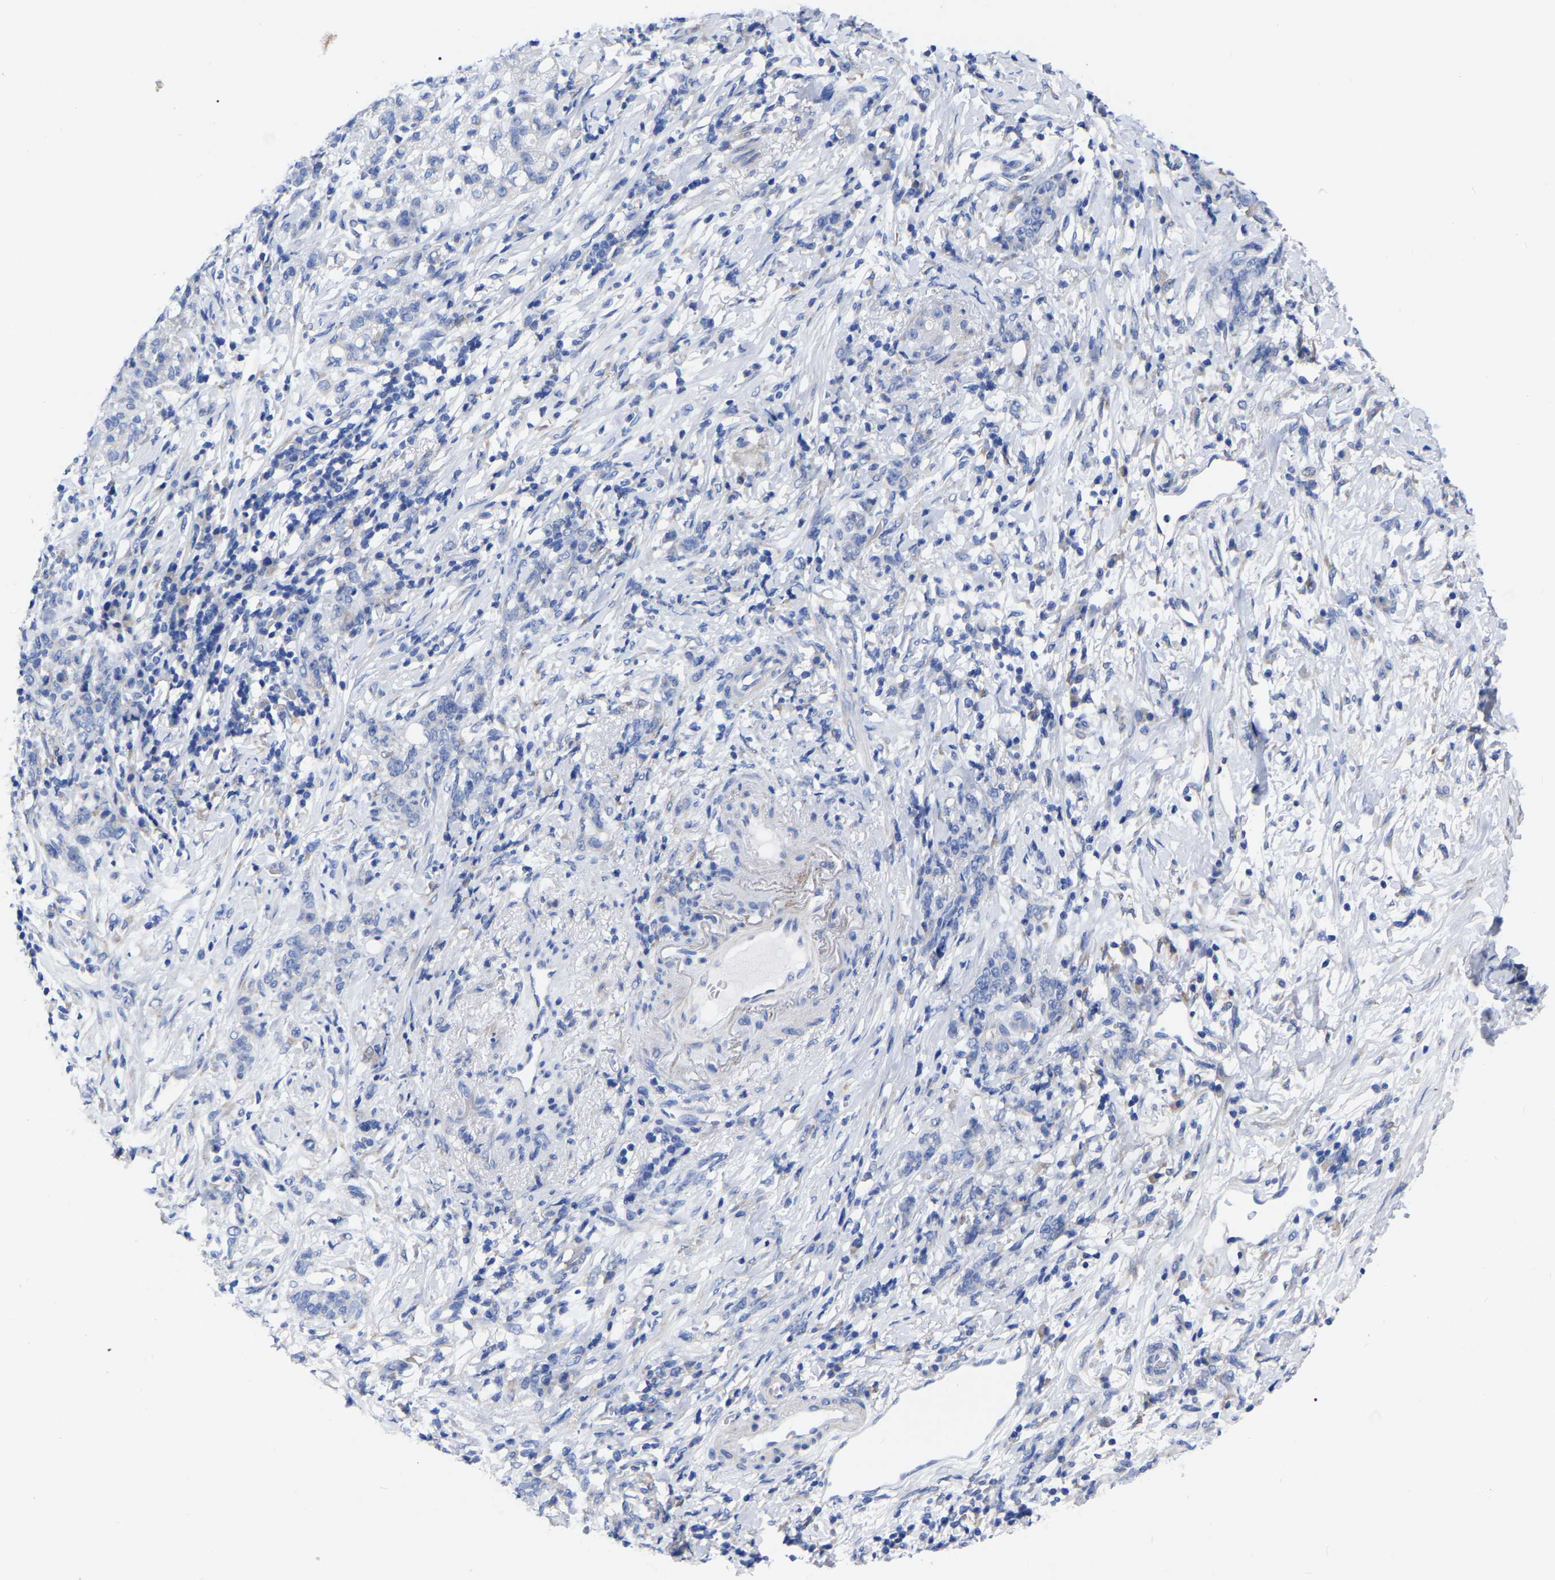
{"staining": {"intensity": "negative", "quantity": "none", "location": "none"}, "tissue": "stomach cancer", "cell_type": "Tumor cells", "image_type": "cancer", "snomed": [{"axis": "morphology", "description": "Adenocarcinoma, NOS"}, {"axis": "topography", "description": "Stomach, lower"}], "caption": "Immunohistochemistry (IHC) photomicrograph of neoplastic tissue: human stomach cancer stained with DAB (3,3'-diaminobenzidine) displays no significant protein expression in tumor cells. (Brightfield microscopy of DAB immunohistochemistry (IHC) at high magnification).", "gene": "GDF3", "patient": {"sex": "male", "age": 88}}